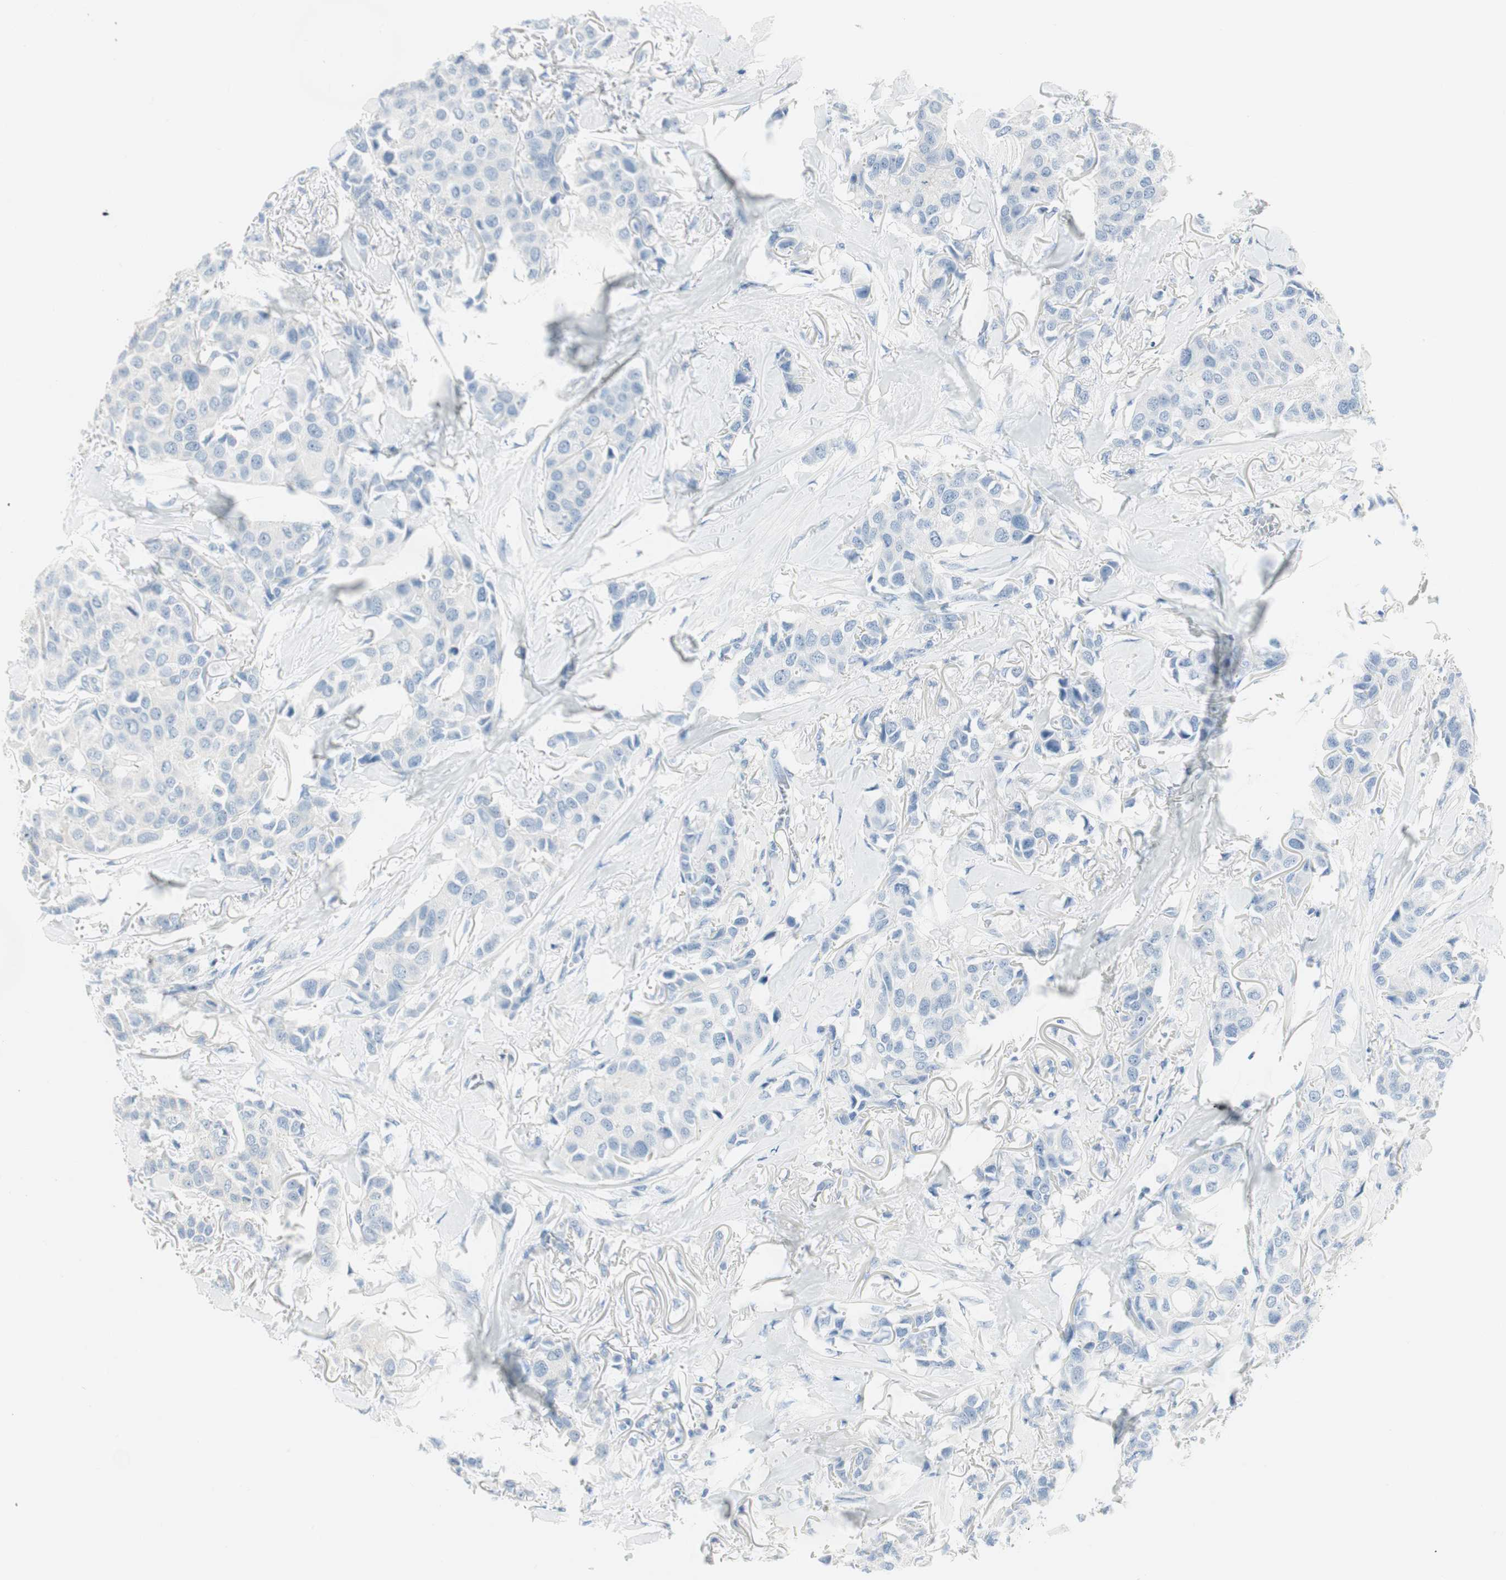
{"staining": {"intensity": "negative", "quantity": "none", "location": "none"}, "tissue": "breast cancer", "cell_type": "Tumor cells", "image_type": "cancer", "snomed": [{"axis": "morphology", "description": "Duct carcinoma"}, {"axis": "topography", "description": "Breast"}], "caption": "Tumor cells are negative for protein expression in human breast infiltrating ductal carcinoma. (DAB (3,3'-diaminobenzidine) IHC visualized using brightfield microscopy, high magnification).", "gene": "SPINK4", "patient": {"sex": "female", "age": 80}}